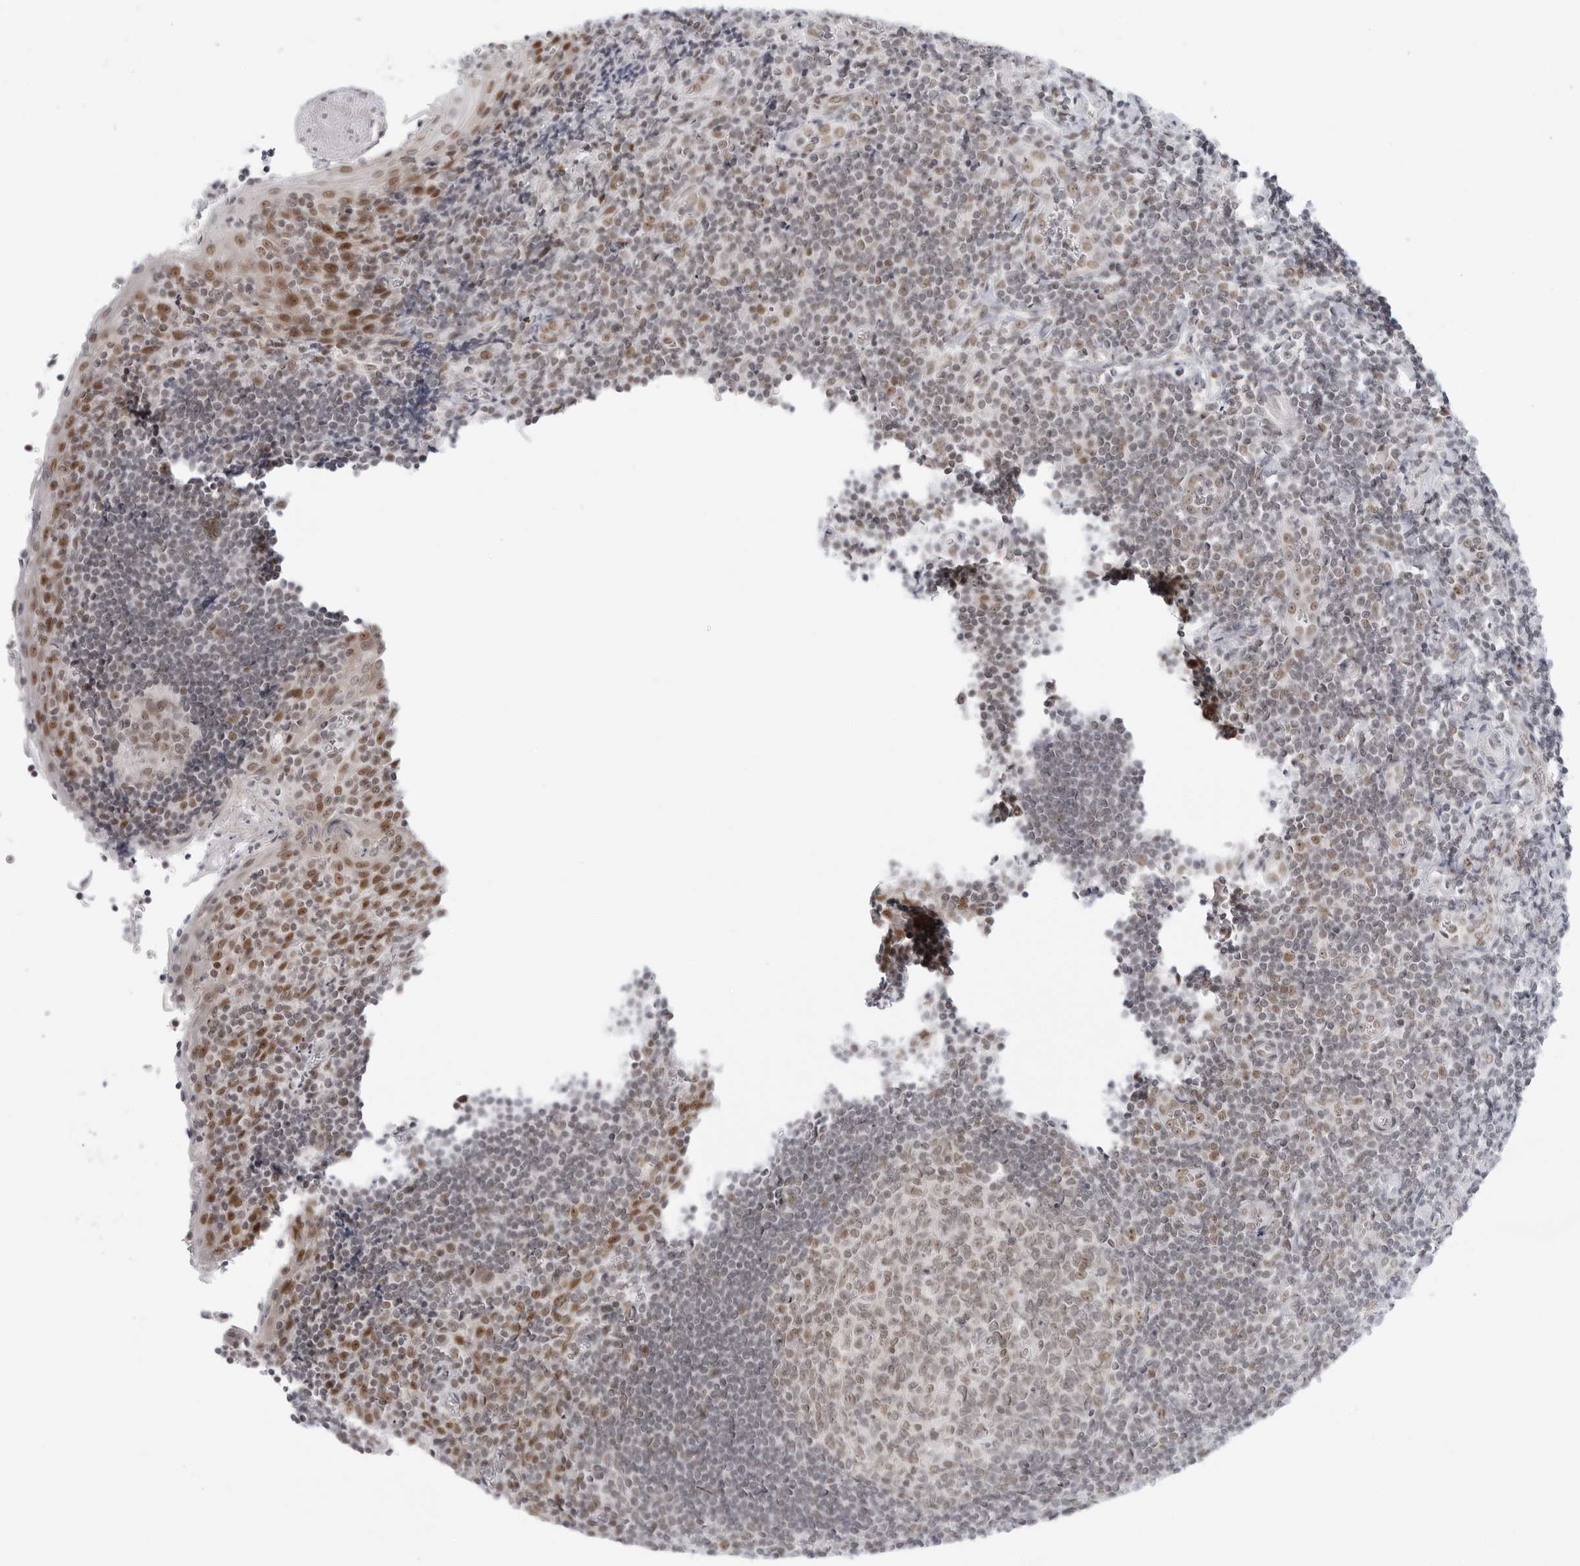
{"staining": {"intensity": "weak", "quantity": "<25%", "location": "nuclear"}, "tissue": "tonsil", "cell_type": "Germinal center cells", "image_type": "normal", "snomed": [{"axis": "morphology", "description": "Normal tissue, NOS"}, {"axis": "topography", "description": "Tonsil"}], "caption": "Immunohistochemistry of normal human tonsil reveals no staining in germinal center cells. (DAB (3,3'-diaminobenzidine) IHC with hematoxylin counter stain).", "gene": "FOXK2", "patient": {"sex": "male", "age": 27}}